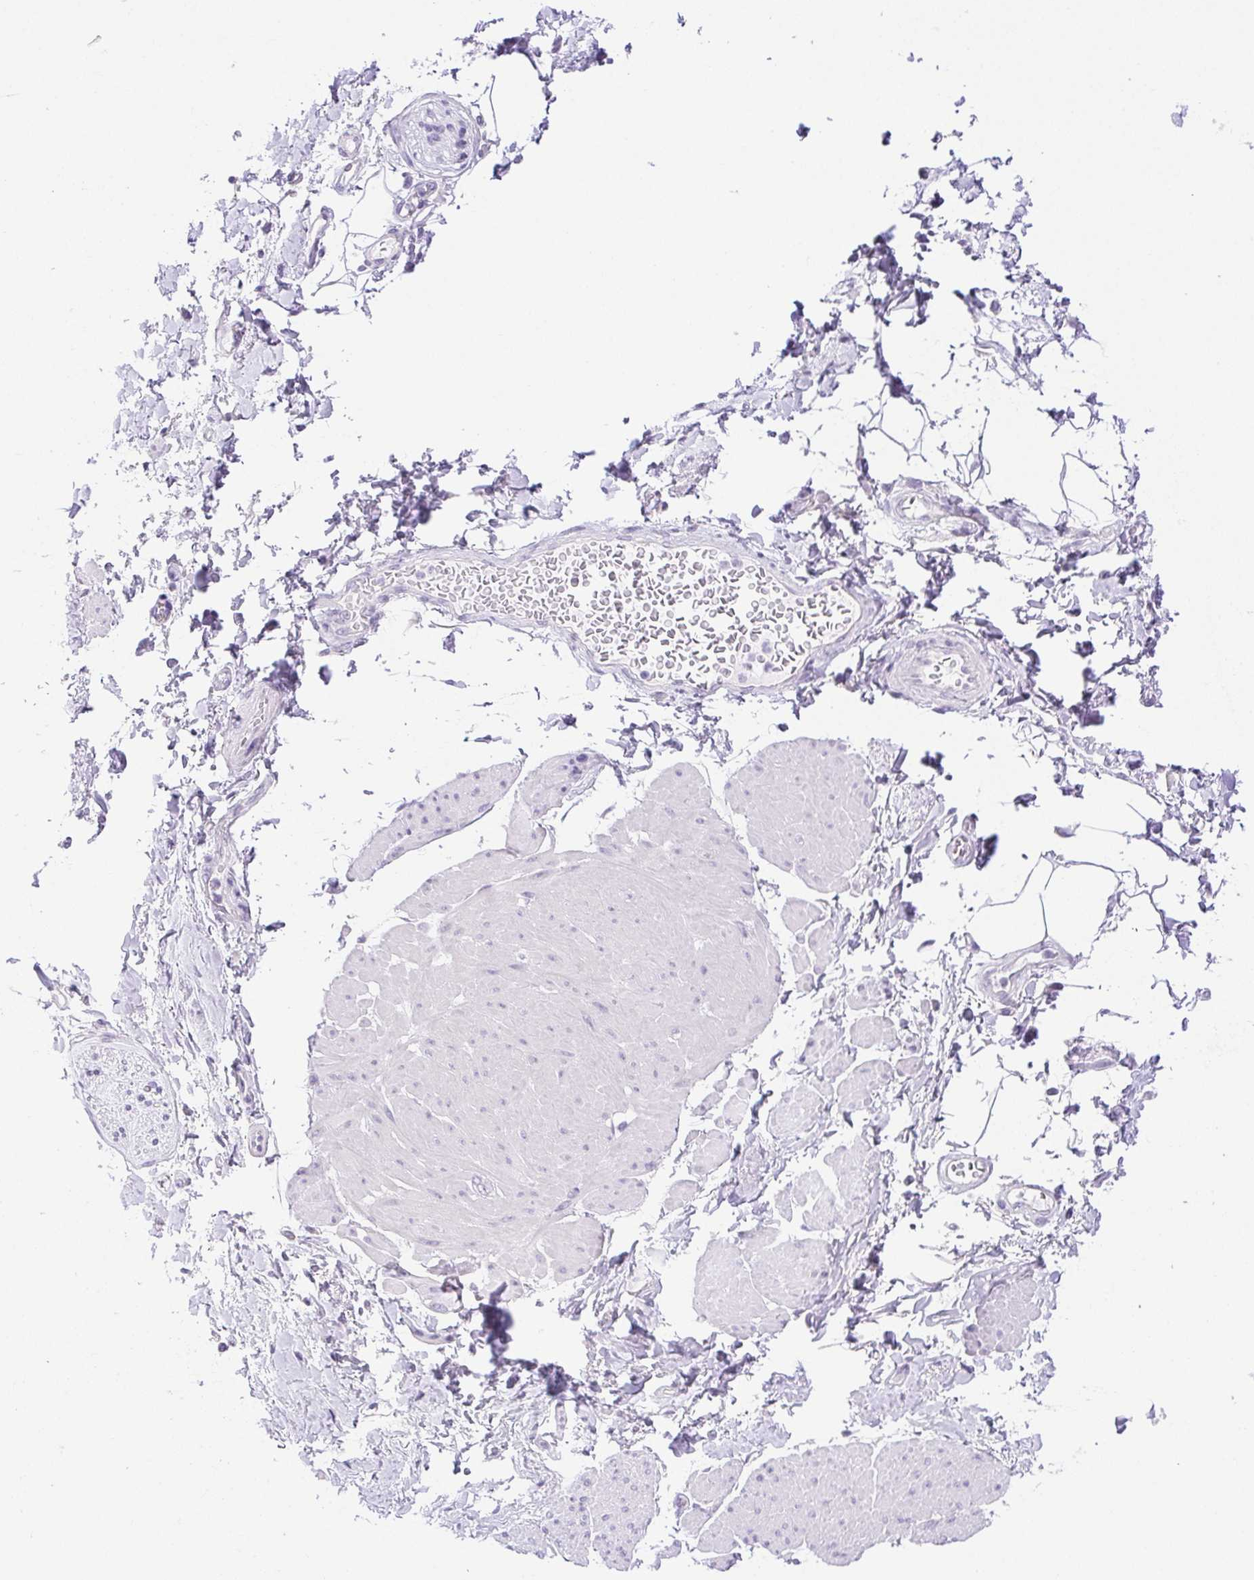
{"staining": {"intensity": "negative", "quantity": "none", "location": "none"}, "tissue": "adipose tissue", "cell_type": "Adipocytes", "image_type": "normal", "snomed": [{"axis": "morphology", "description": "Normal tissue, NOS"}, {"axis": "topography", "description": "Urinary bladder"}, {"axis": "topography", "description": "Peripheral nerve tissue"}], "caption": "IHC histopathology image of benign human adipose tissue stained for a protein (brown), which demonstrates no expression in adipocytes. (DAB (3,3'-diaminobenzidine) IHC visualized using brightfield microscopy, high magnification).", "gene": "PAPPA2", "patient": {"sex": "female", "age": 60}}